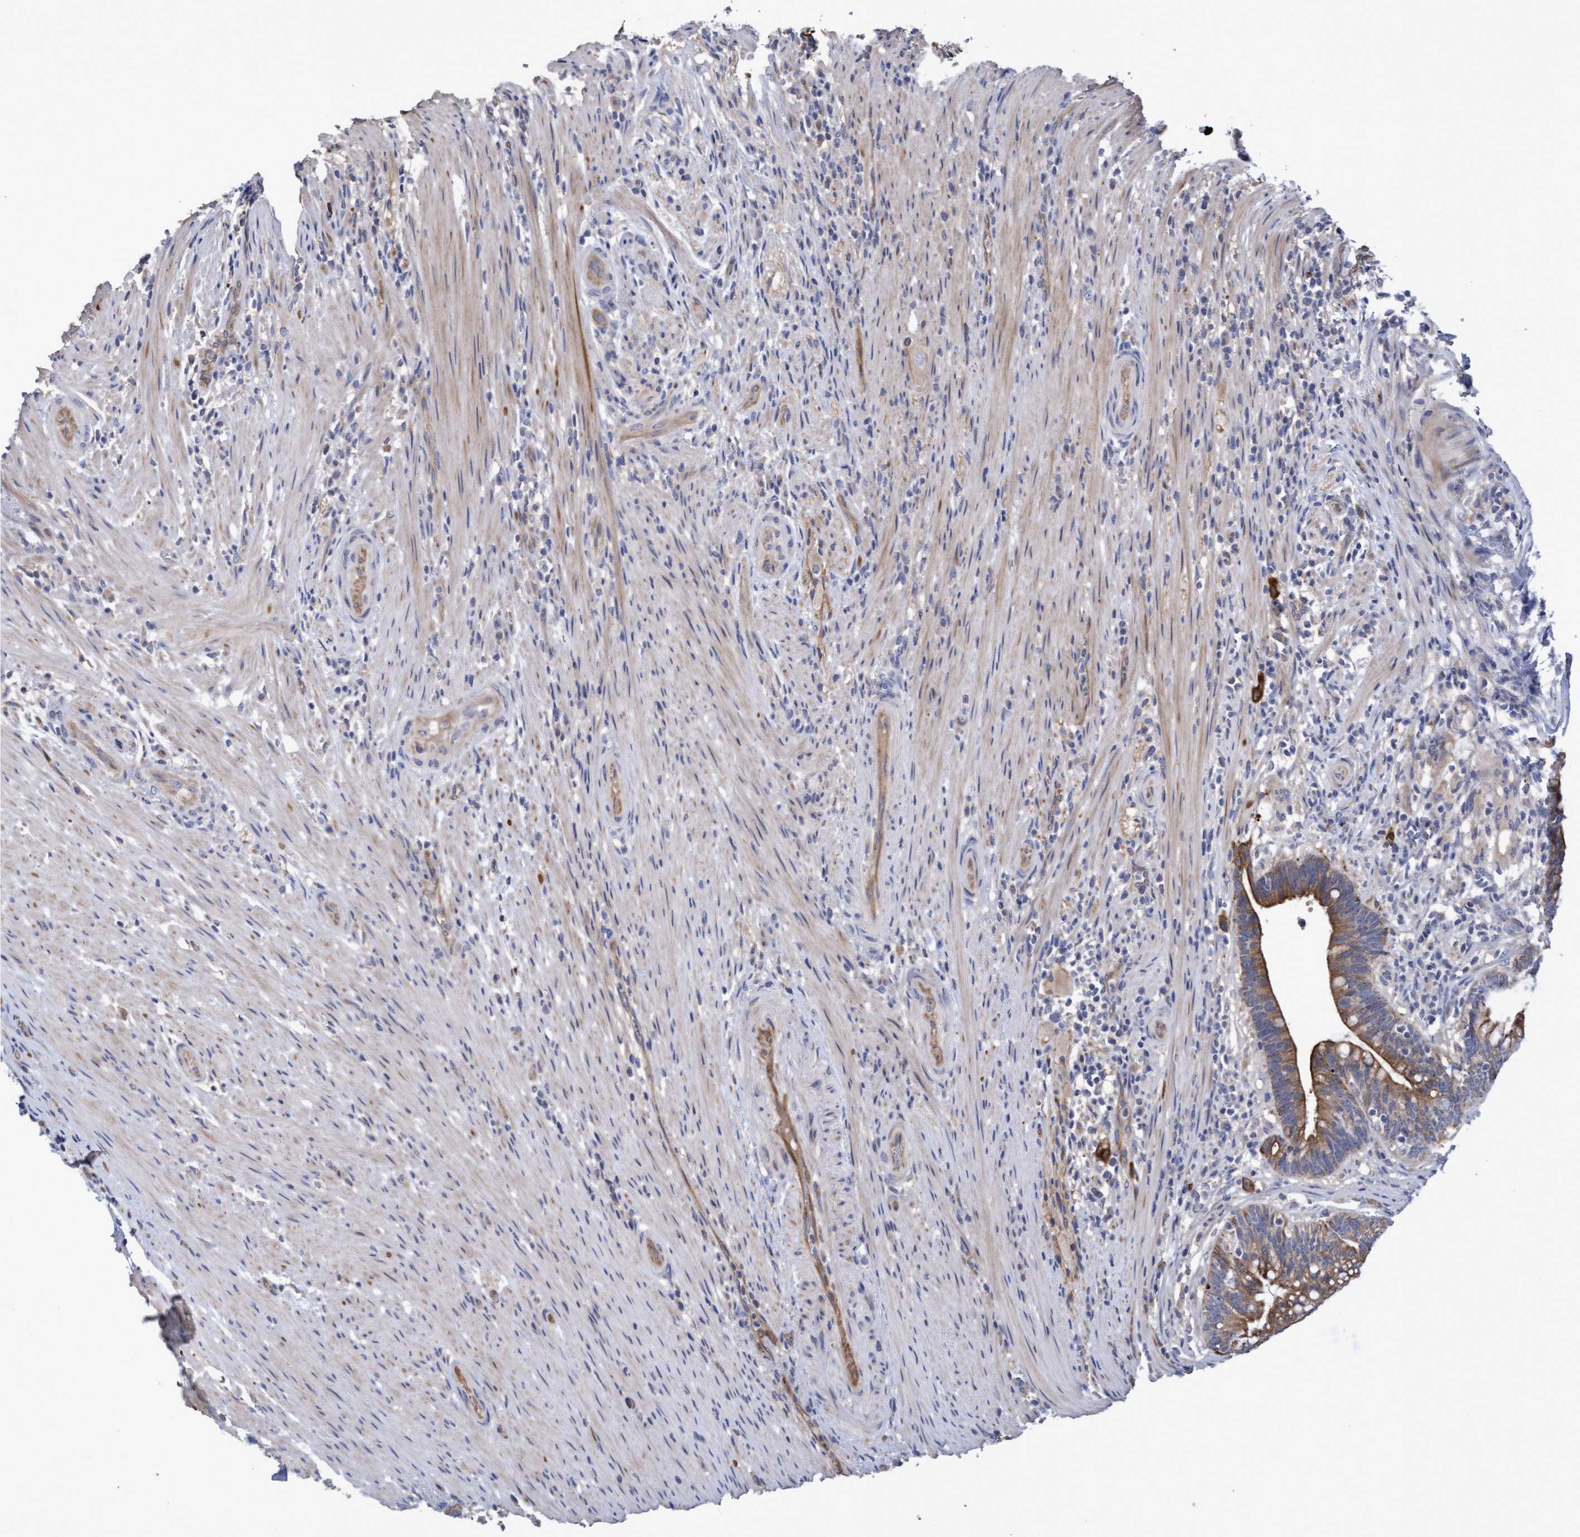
{"staining": {"intensity": "moderate", "quantity": ">75%", "location": "cytoplasmic/membranous"}, "tissue": "colorectal cancer", "cell_type": "Tumor cells", "image_type": "cancer", "snomed": [{"axis": "morphology", "description": "Adenocarcinoma, NOS"}, {"axis": "topography", "description": "Colon"}], "caption": "Colorectal cancer (adenocarcinoma) stained with immunohistochemistry (IHC) reveals moderate cytoplasmic/membranous staining in approximately >75% of tumor cells. (DAB IHC with brightfield microscopy, high magnification).", "gene": "KRT24", "patient": {"sex": "female", "age": 66}}